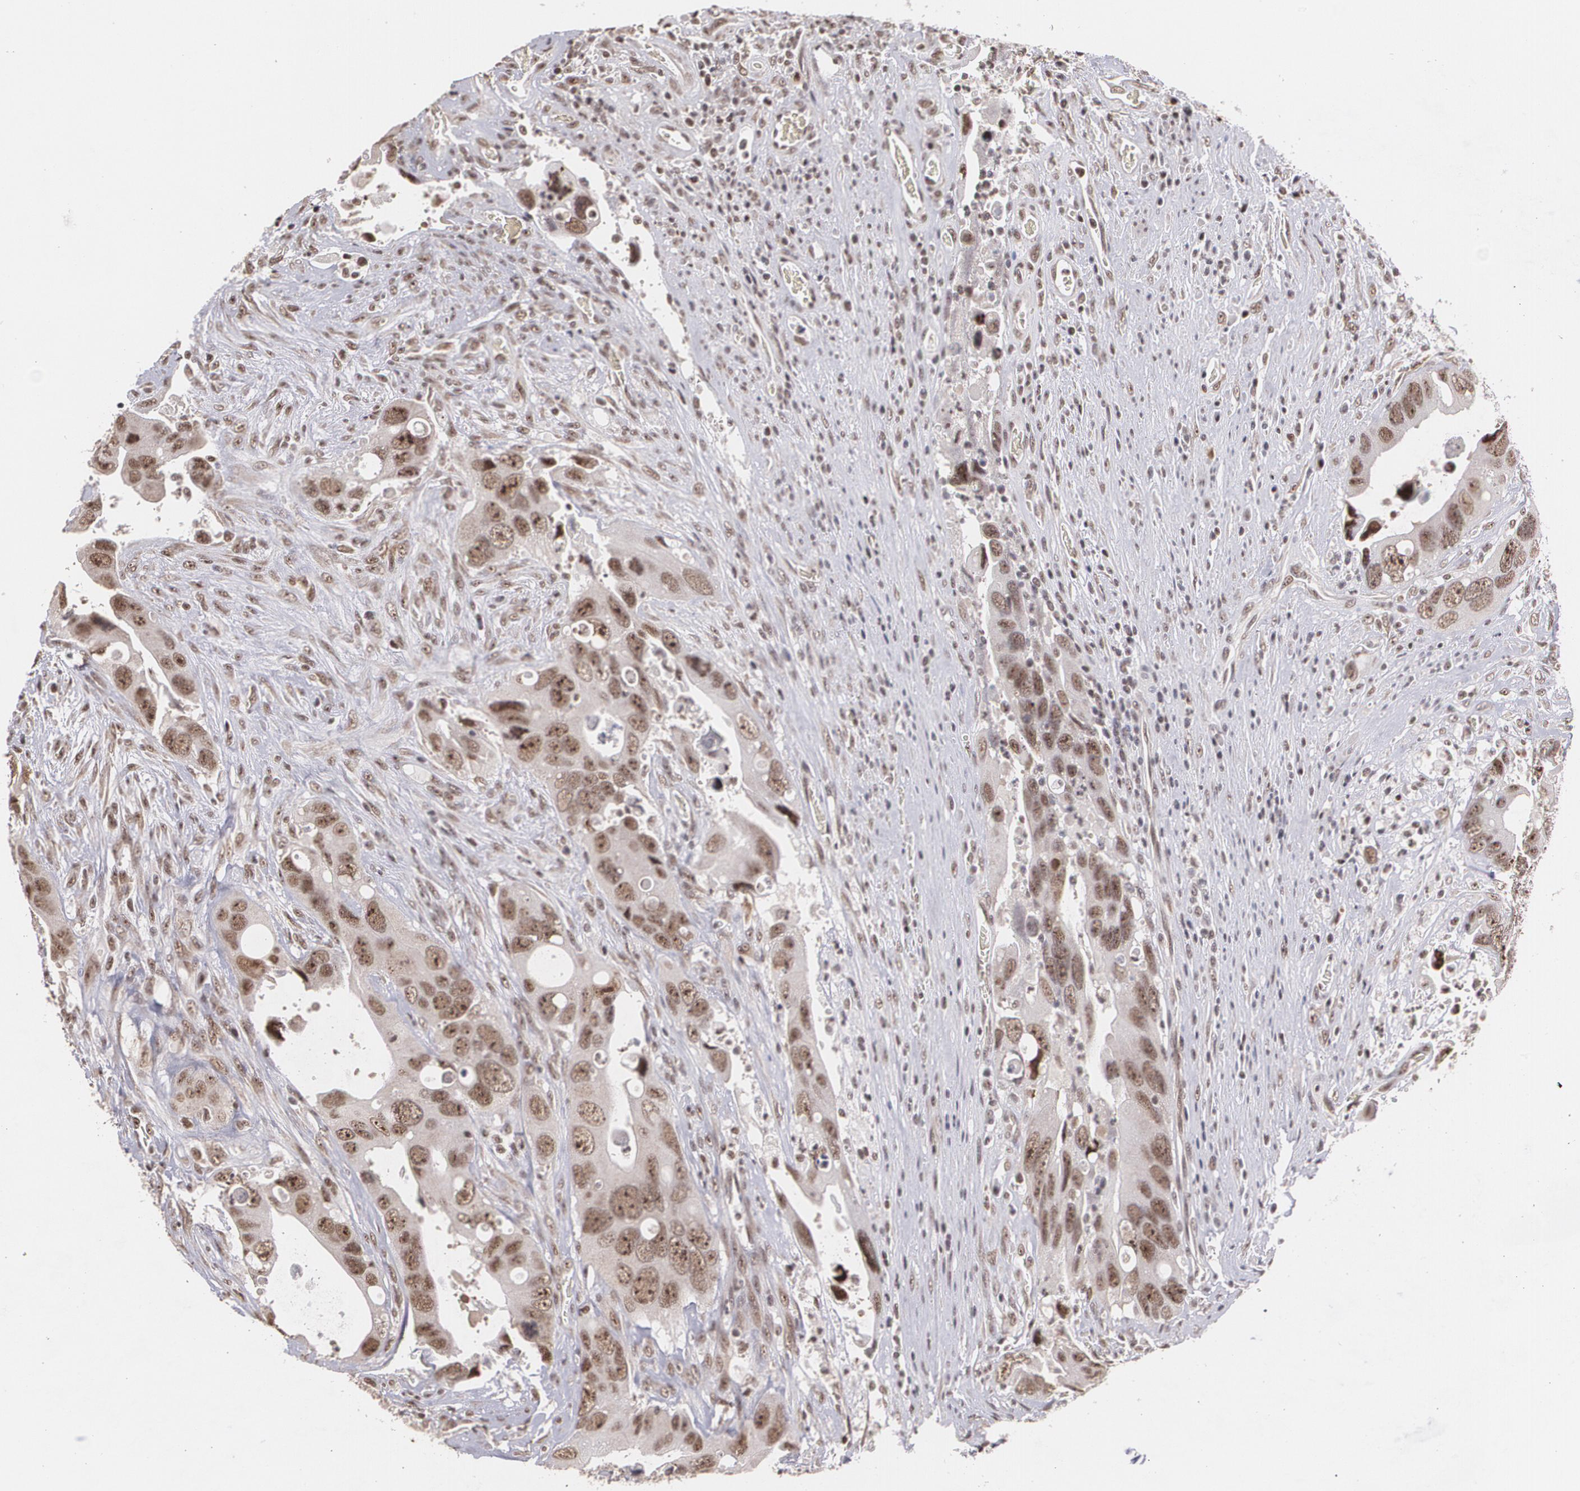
{"staining": {"intensity": "strong", "quantity": ">75%", "location": "cytoplasmic/membranous,nuclear"}, "tissue": "colorectal cancer", "cell_type": "Tumor cells", "image_type": "cancer", "snomed": [{"axis": "morphology", "description": "Adenocarcinoma, NOS"}, {"axis": "topography", "description": "Rectum"}], "caption": "Brown immunohistochemical staining in colorectal adenocarcinoma exhibits strong cytoplasmic/membranous and nuclear positivity in about >75% of tumor cells. The protein is stained brown, and the nuclei are stained in blue (DAB (3,3'-diaminobenzidine) IHC with brightfield microscopy, high magnification).", "gene": "C6orf15", "patient": {"sex": "male", "age": 70}}